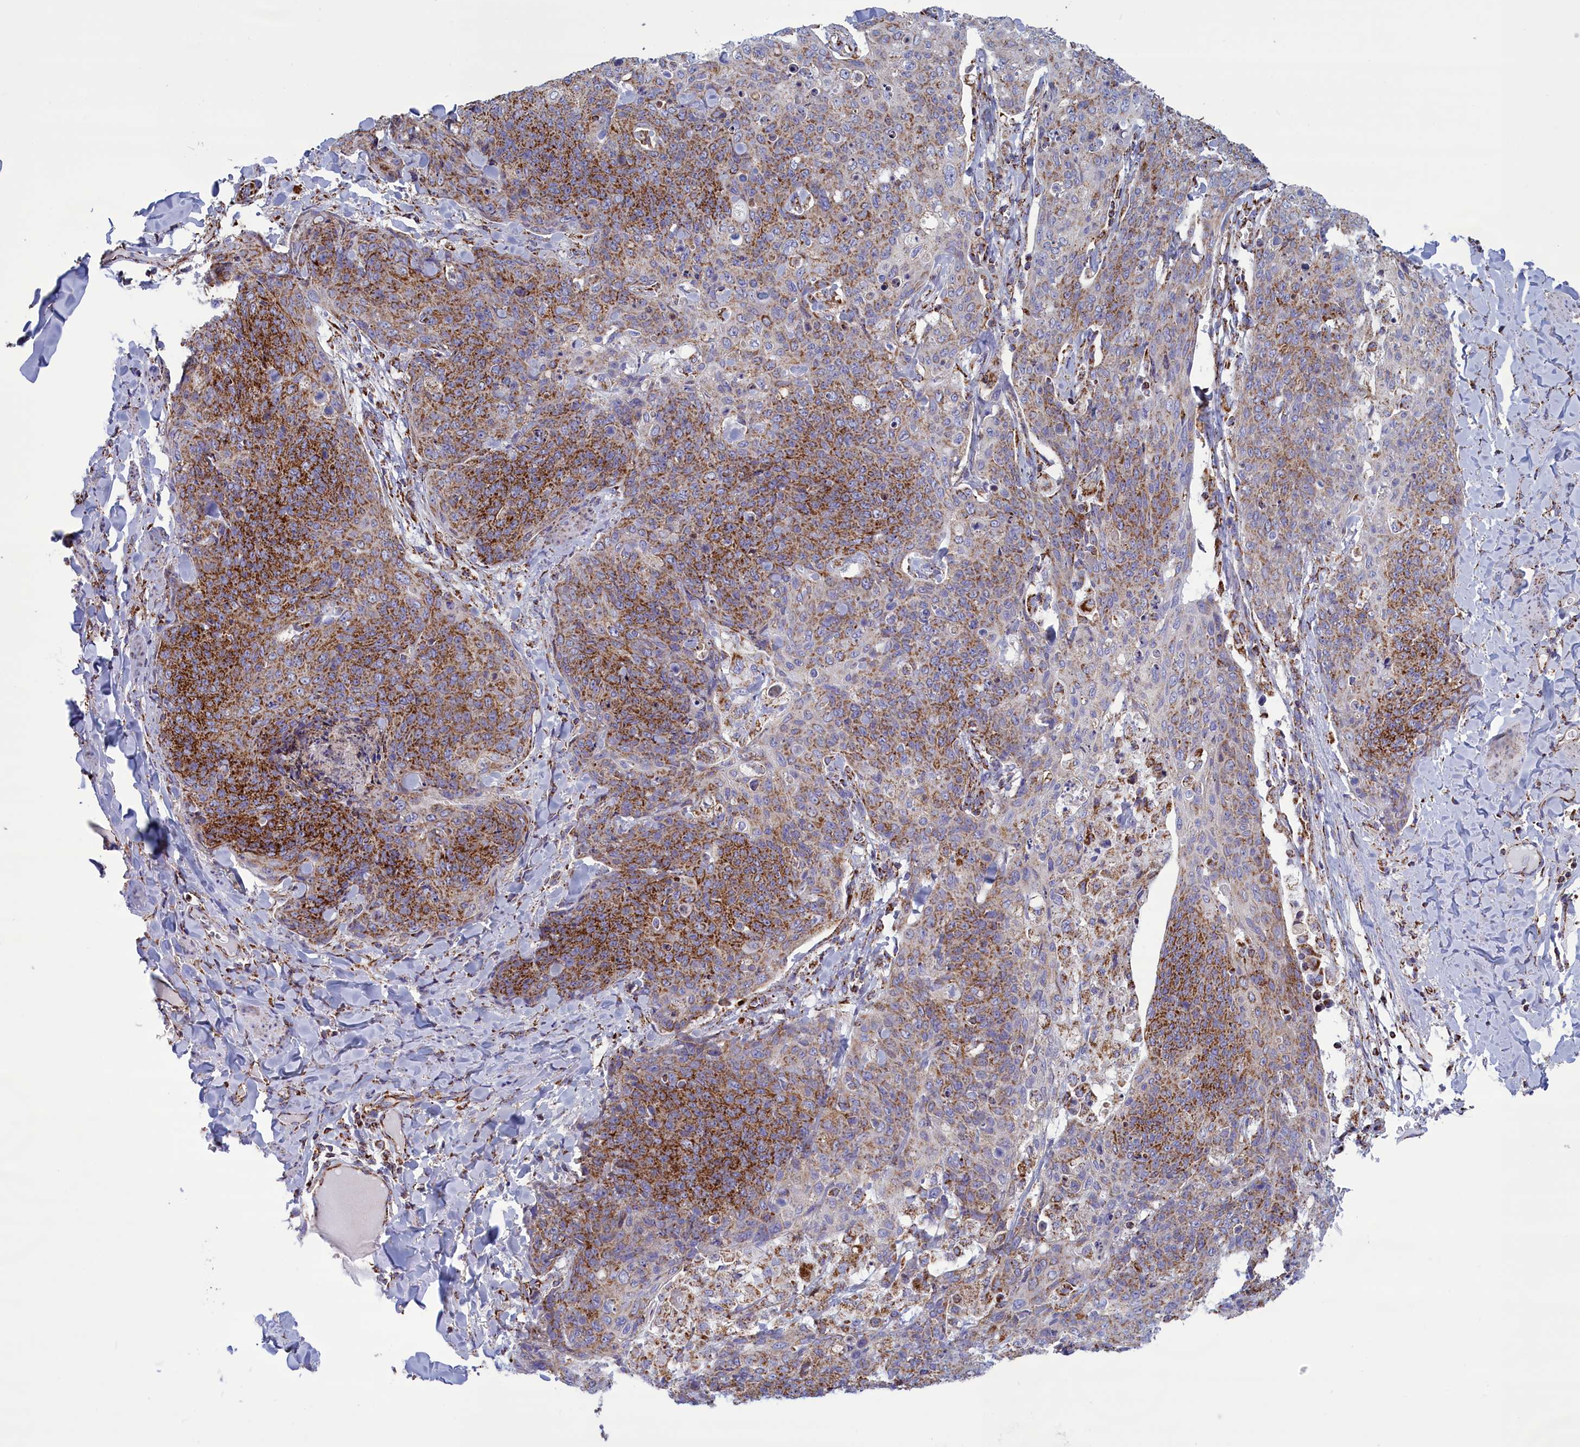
{"staining": {"intensity": "strong", "quantity": "25%-75%", "location": "cytoplasmic/membranous"}, "tissue": "skin cancer", "cell_type": "Tumor cells", "image_type": "cancer", "snomed": [{"axis": "morphology", "description": "Squamous cell carcinoma, NOS"}, {"axis": "topography", "description": "Skin"}, {"axis": "topography", "description": "Vulva"}], "caption": "Tumor cells show strong cytoplasmic/membranous expression in about 25%-75% of cells in squamous cell carcinoma (skin).", "gene": "ISOC2", "patient": {"sex": "female", "age": 85}}